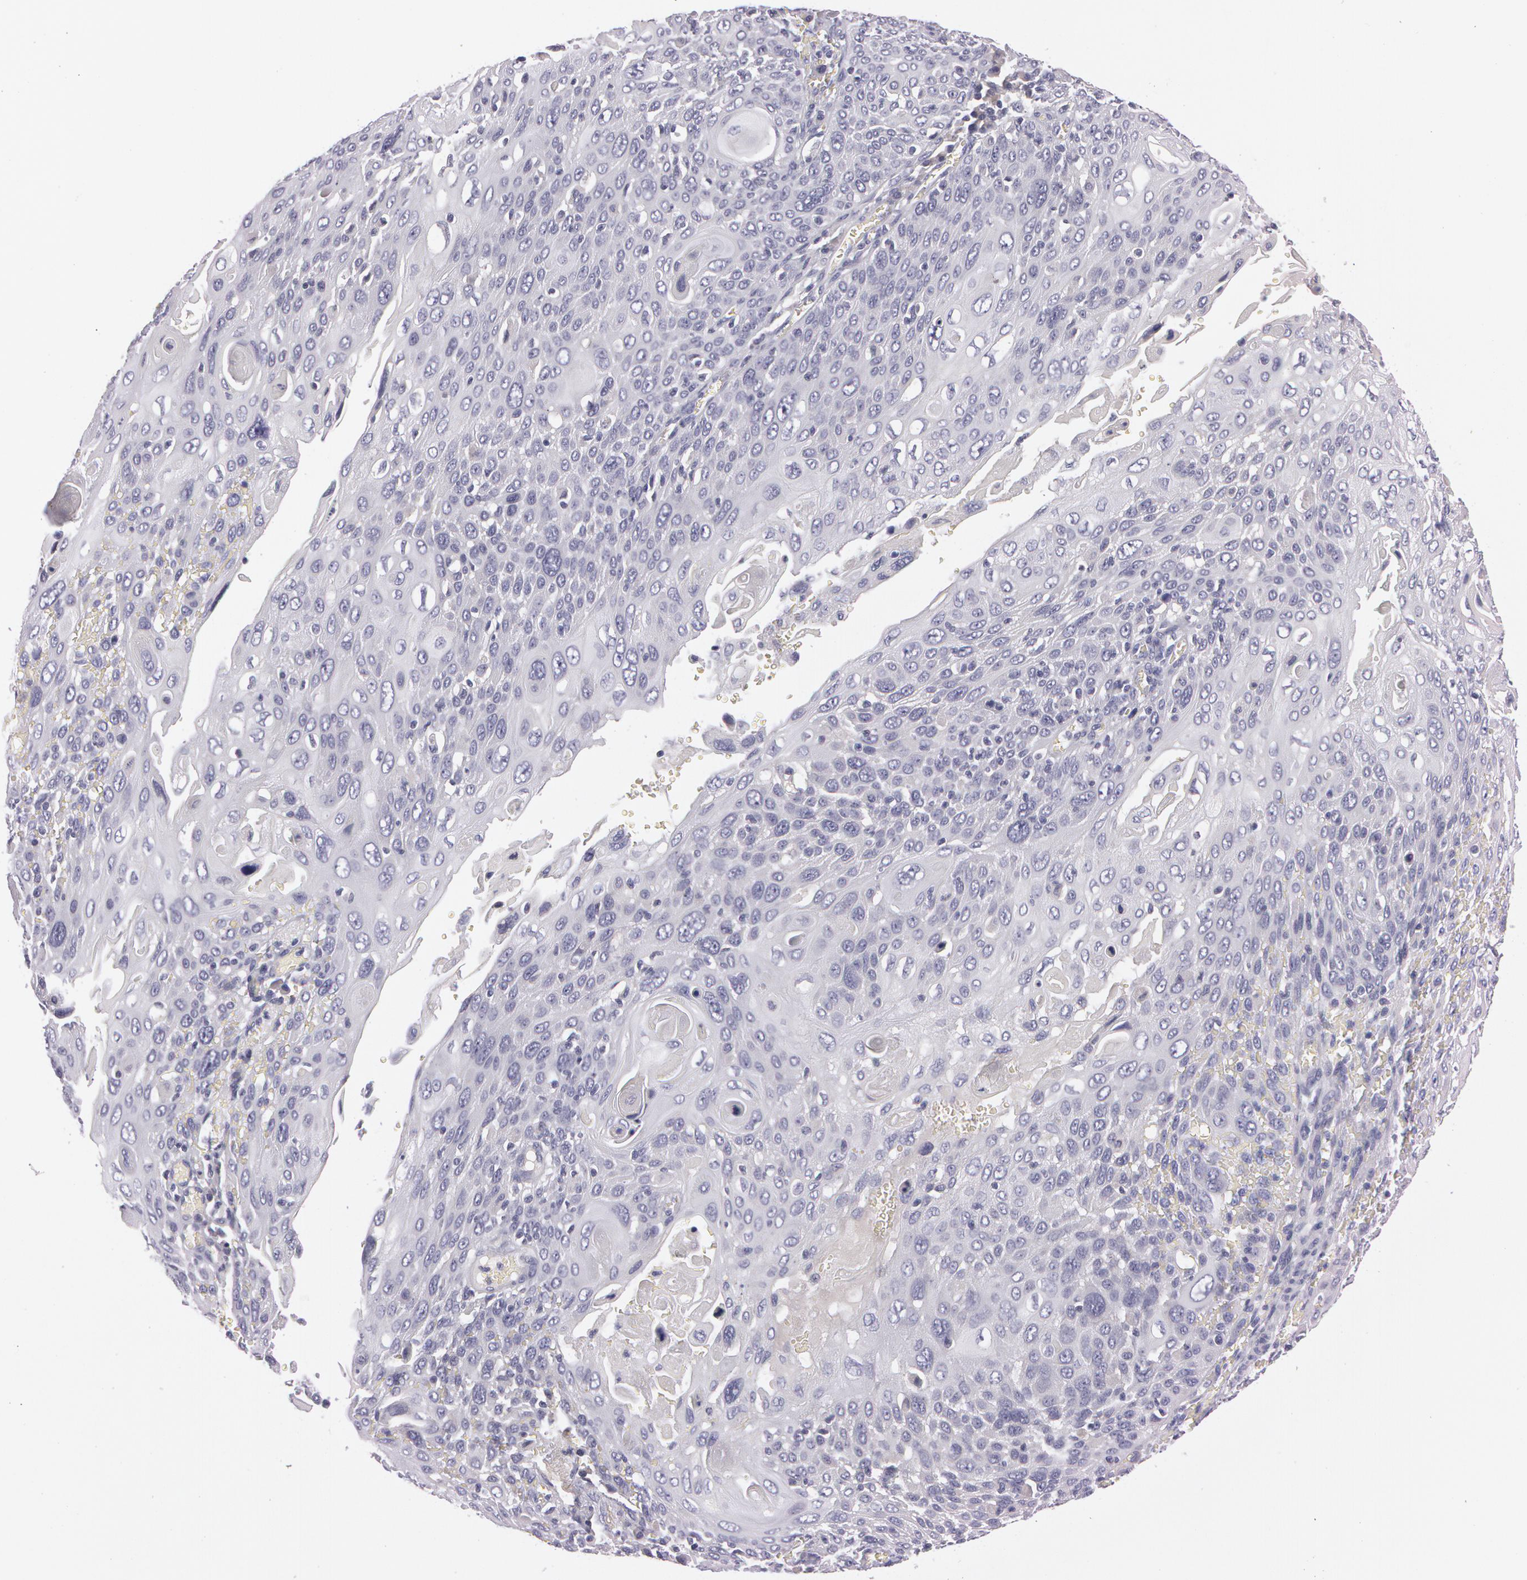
{"staining": {"intensity": "negative", "quantity": "none", "location": "none"}, "tissue": "cervical cancer", "cell_type": "Tumor cells", "image_type": "cancer", "snomed": [{"axis": "morphology", "description": "Squamous cell carcinoma, NOS"}, {"axis": "topography", "description": "Cervix"}], "caption": "This is an immunohistochemistry image of human cervical cancer. There is no positivity in tumor cells.", "gene": "MXRA5", "patient": {"sex": "female", "age": 54}}